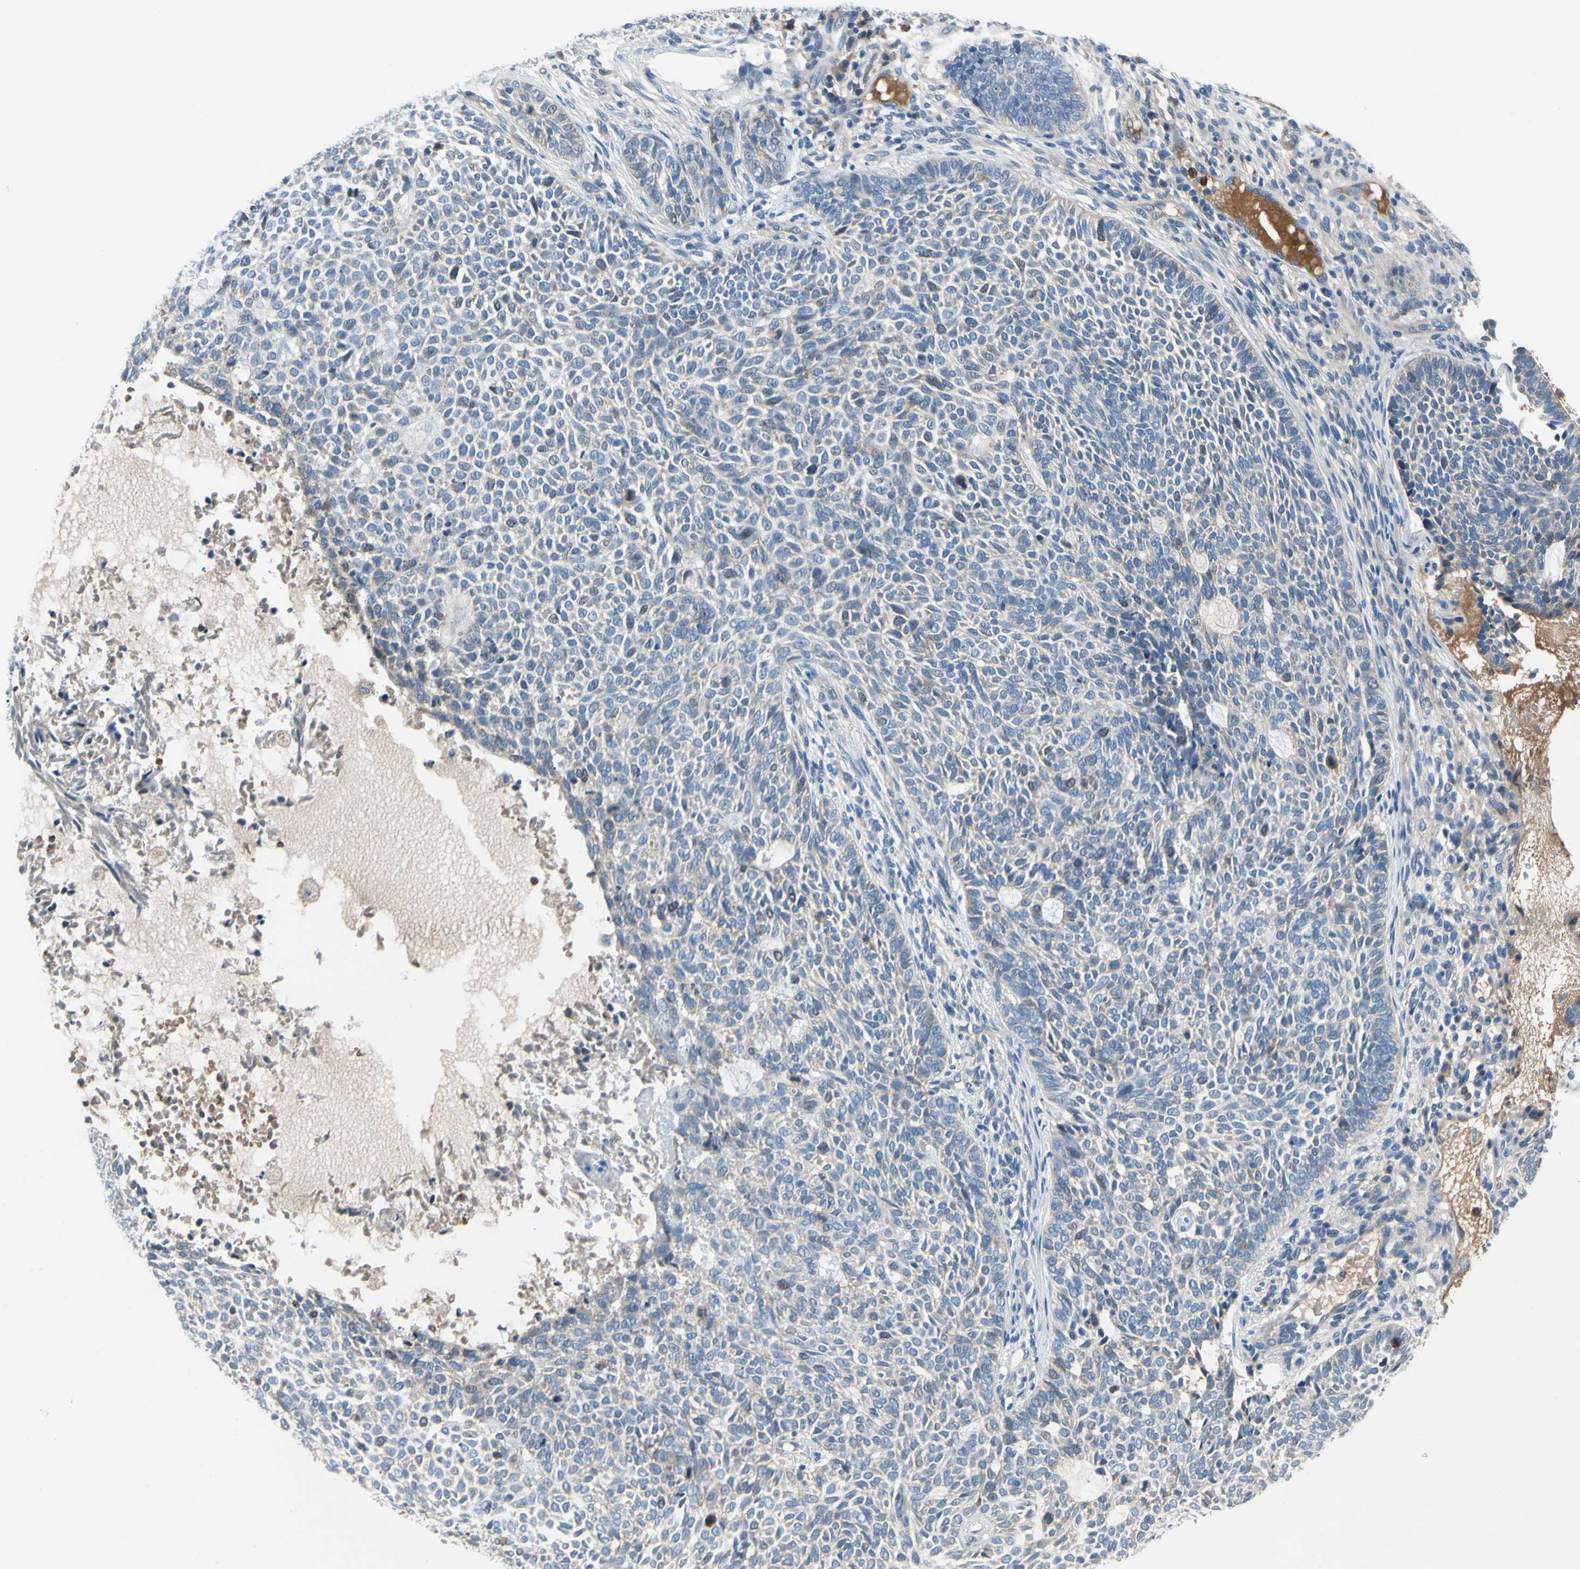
{"staining": {"intensity": "moderate", "quantity": "<25%", "location": "nuclear"}, "tissue": "skin cancer", "cell_type": "Tumor cells", "image_type": "cancer", "snomed": [{"axis": "morphology", "description": "Basal cell carcinoma"}, {"axis": "topography", "description": "Skin"}], "caption": "This photomicrograph displays immunohistochemistry staining of human basal cell carcinoma (skin), with low moderate nuclear staining in approximately <25% of tumor cells.", "gene": "HJURP", "patient": {"sex": "male", "age": 87}}